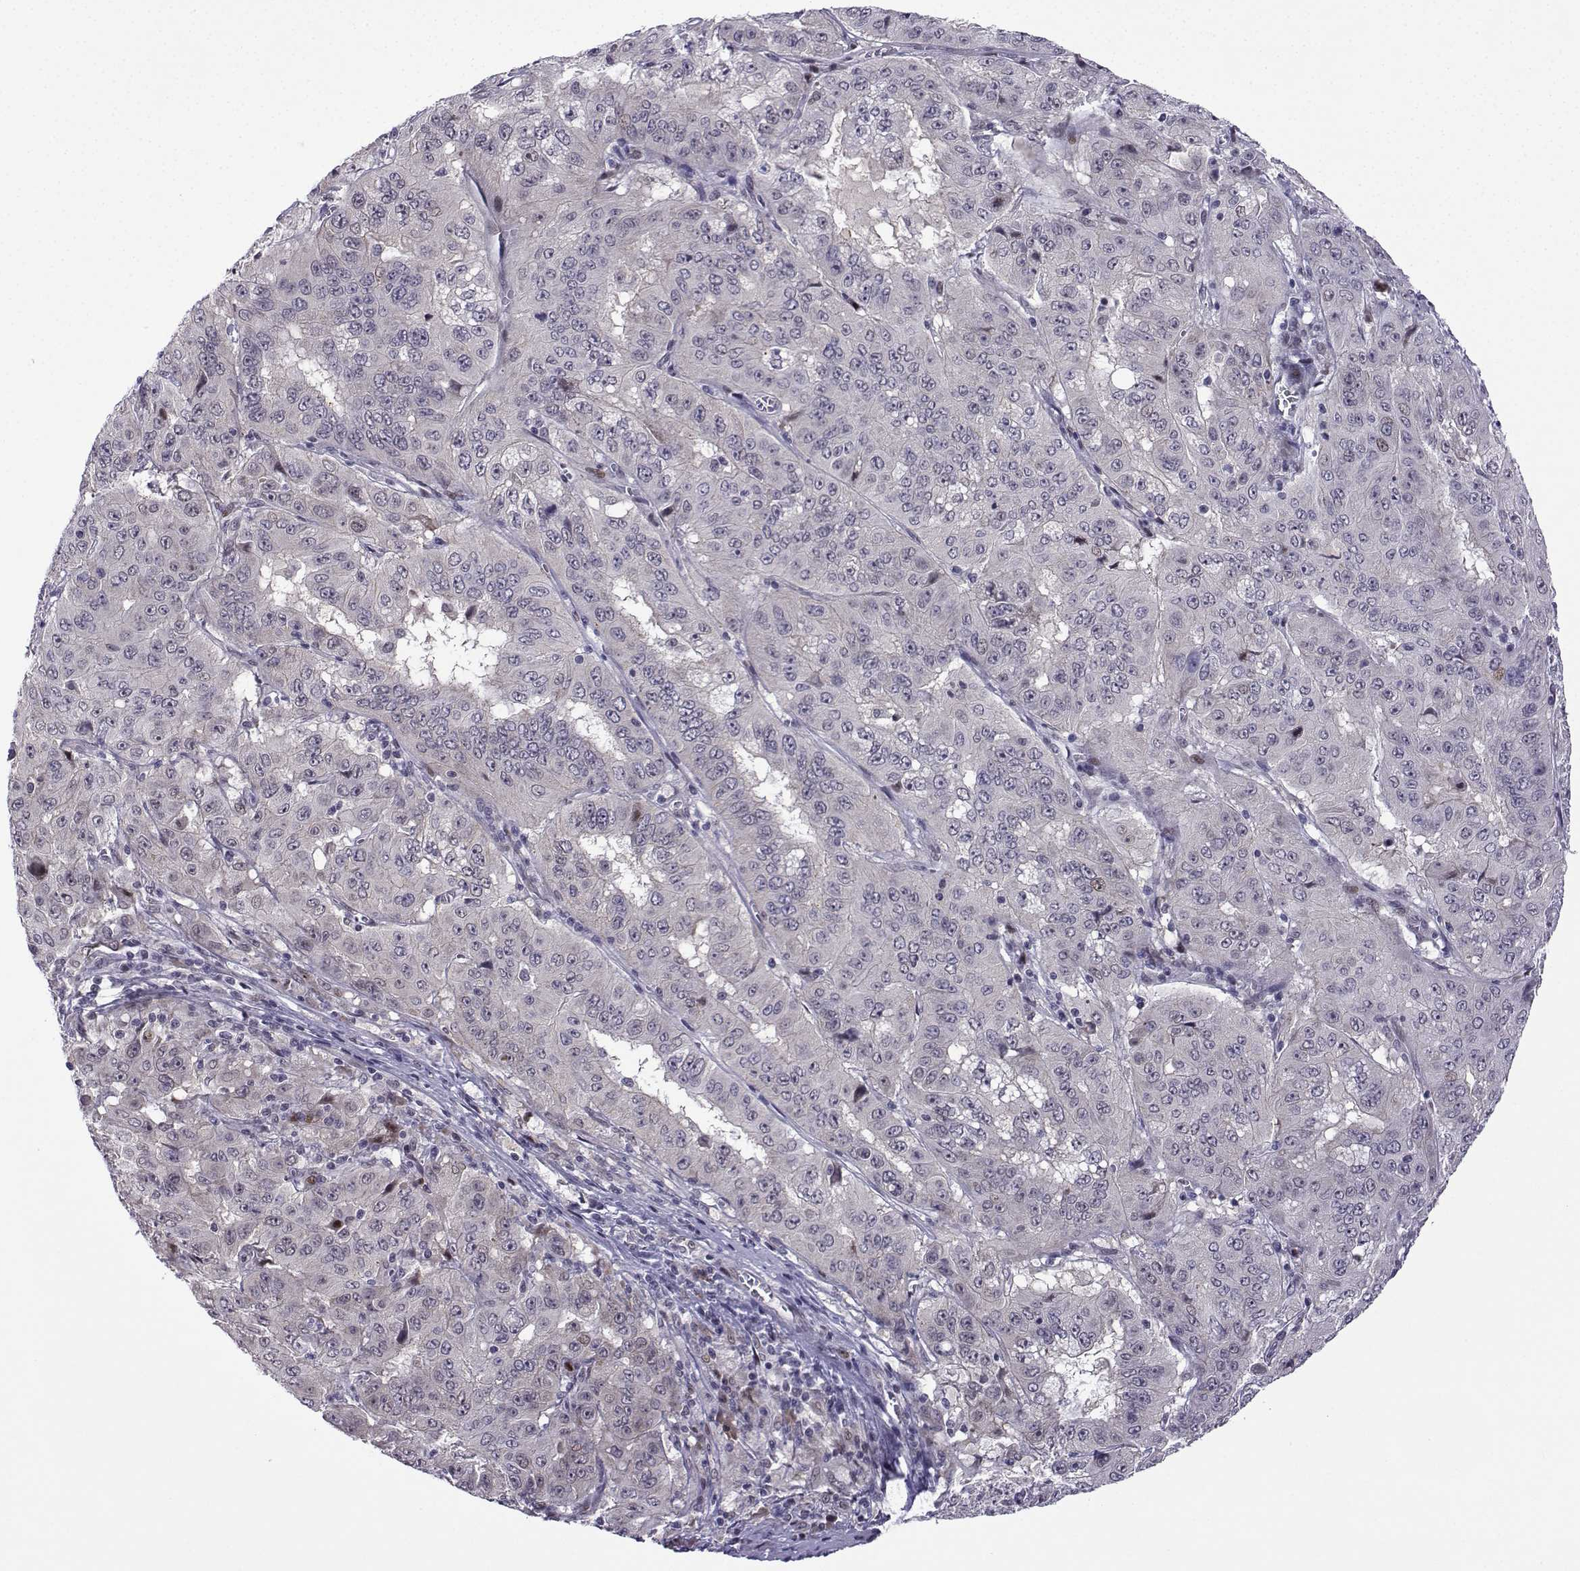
{"staining": {"intensity": "negative", "quantity": "none", "location": "none"}, "tissue": "pancreatic cancer", "cell_type": "Tumor cells", "image_type": "cancer", "snomed": [{"axis": "morphology", "description": "Adenocarcinoma, NOS"}, {"axis": "topography", "description": "Pancreas"}], "caption": "DAB (3,3'-diaminobenzidine) immunohistochemical staining of human pancreatic adenocarcinoma displays no significant positivity in tumor cells. (Brightfield microscopy of DAB IHC at high magnification).", "gene": "FGF3", "patient": {"sex": "male", "age": 63}}